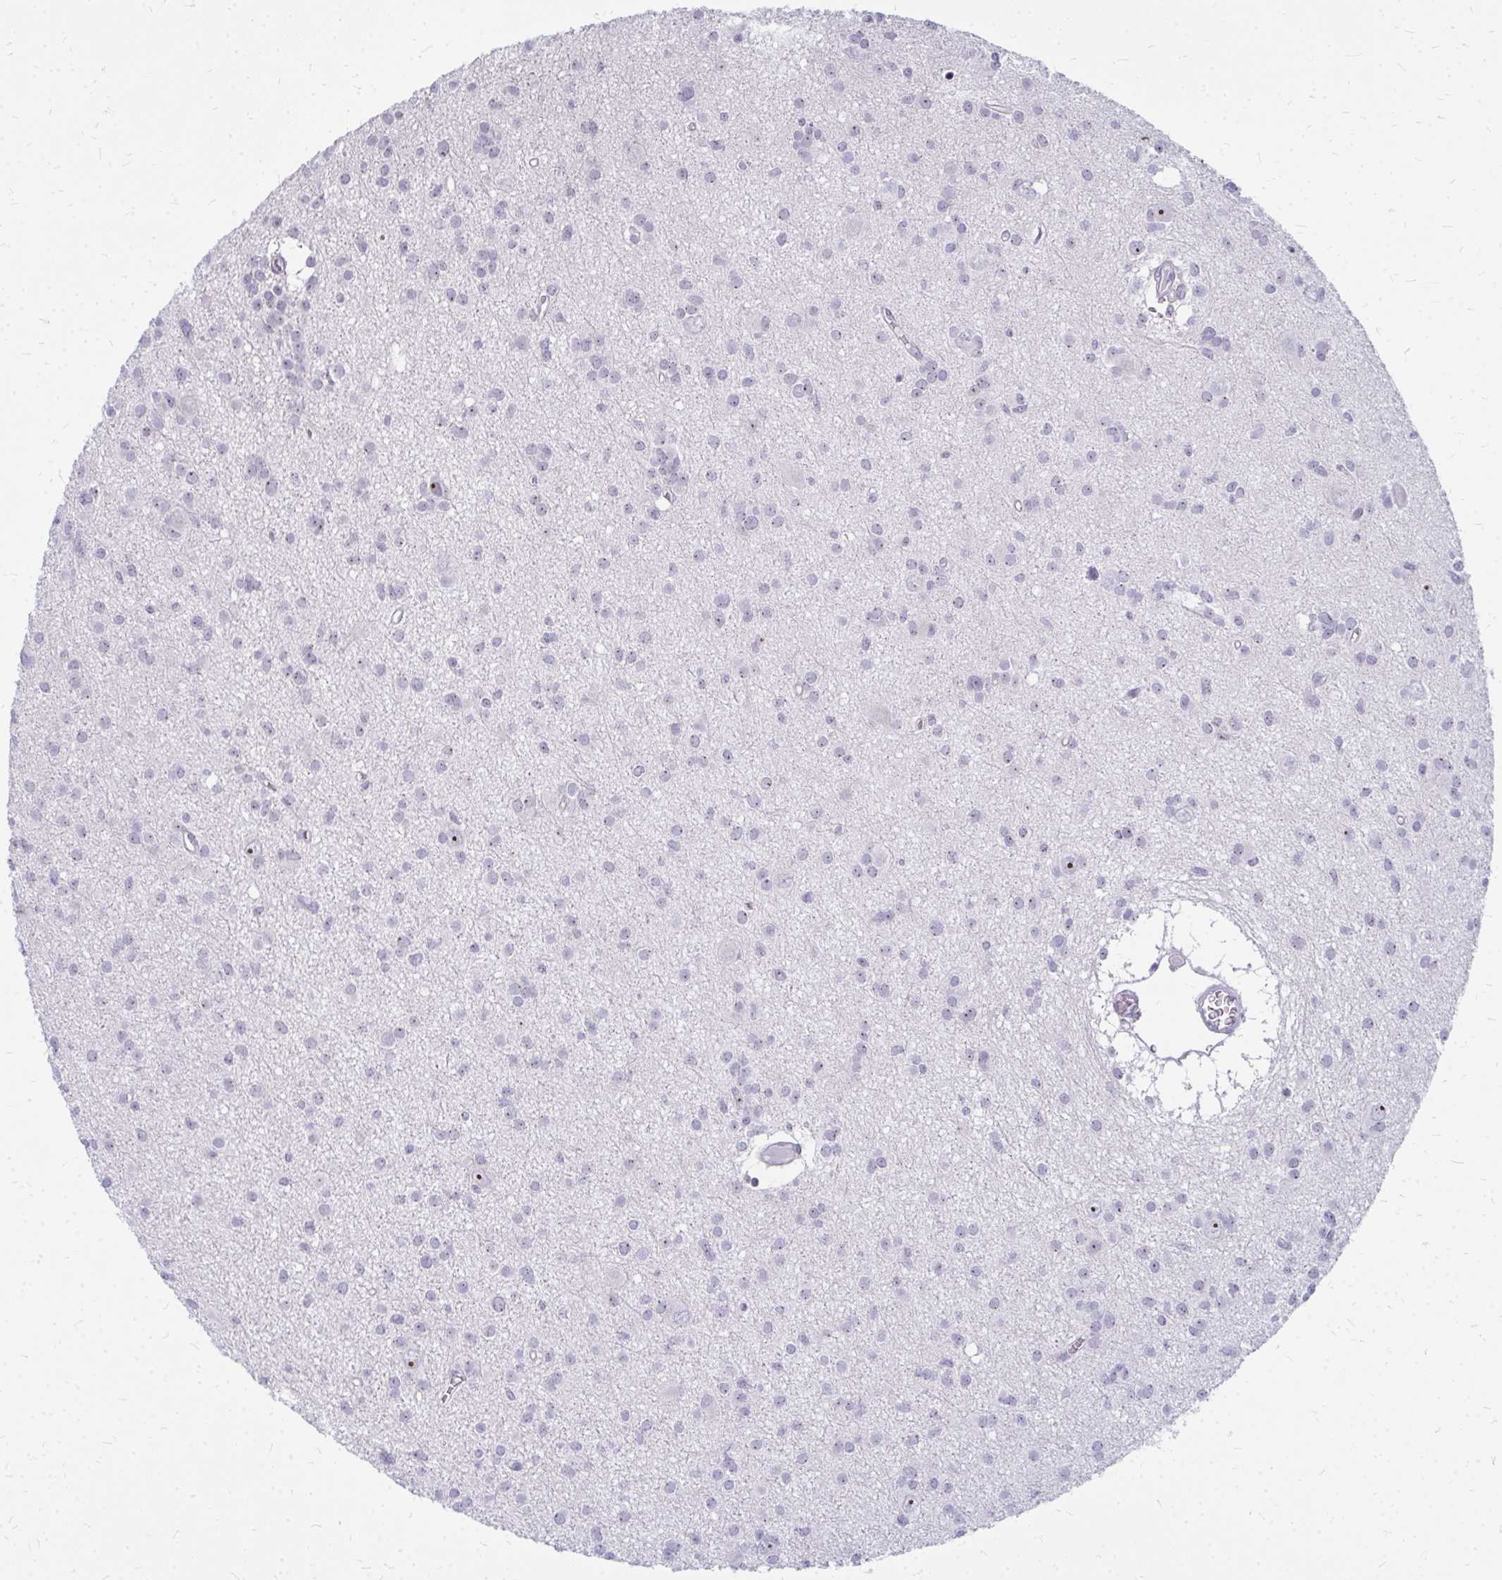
{"staining": {"intensity": "negative", "quantity": "none", "location": "none"}, "tissue": "glioma", "cell_type": "Tumor cells", "image_type": "cancer", "snomed": [{"axis": "morphology", "description": "Glioma, malignant, High grade"}, {"axis": "topography", "description": "Brain"}], "caption": "A photomicrograph of human glioma is negative for staining in tumor cells.", "gene": "FAM9A", "patient": {"sex": "male", "age": 23}}